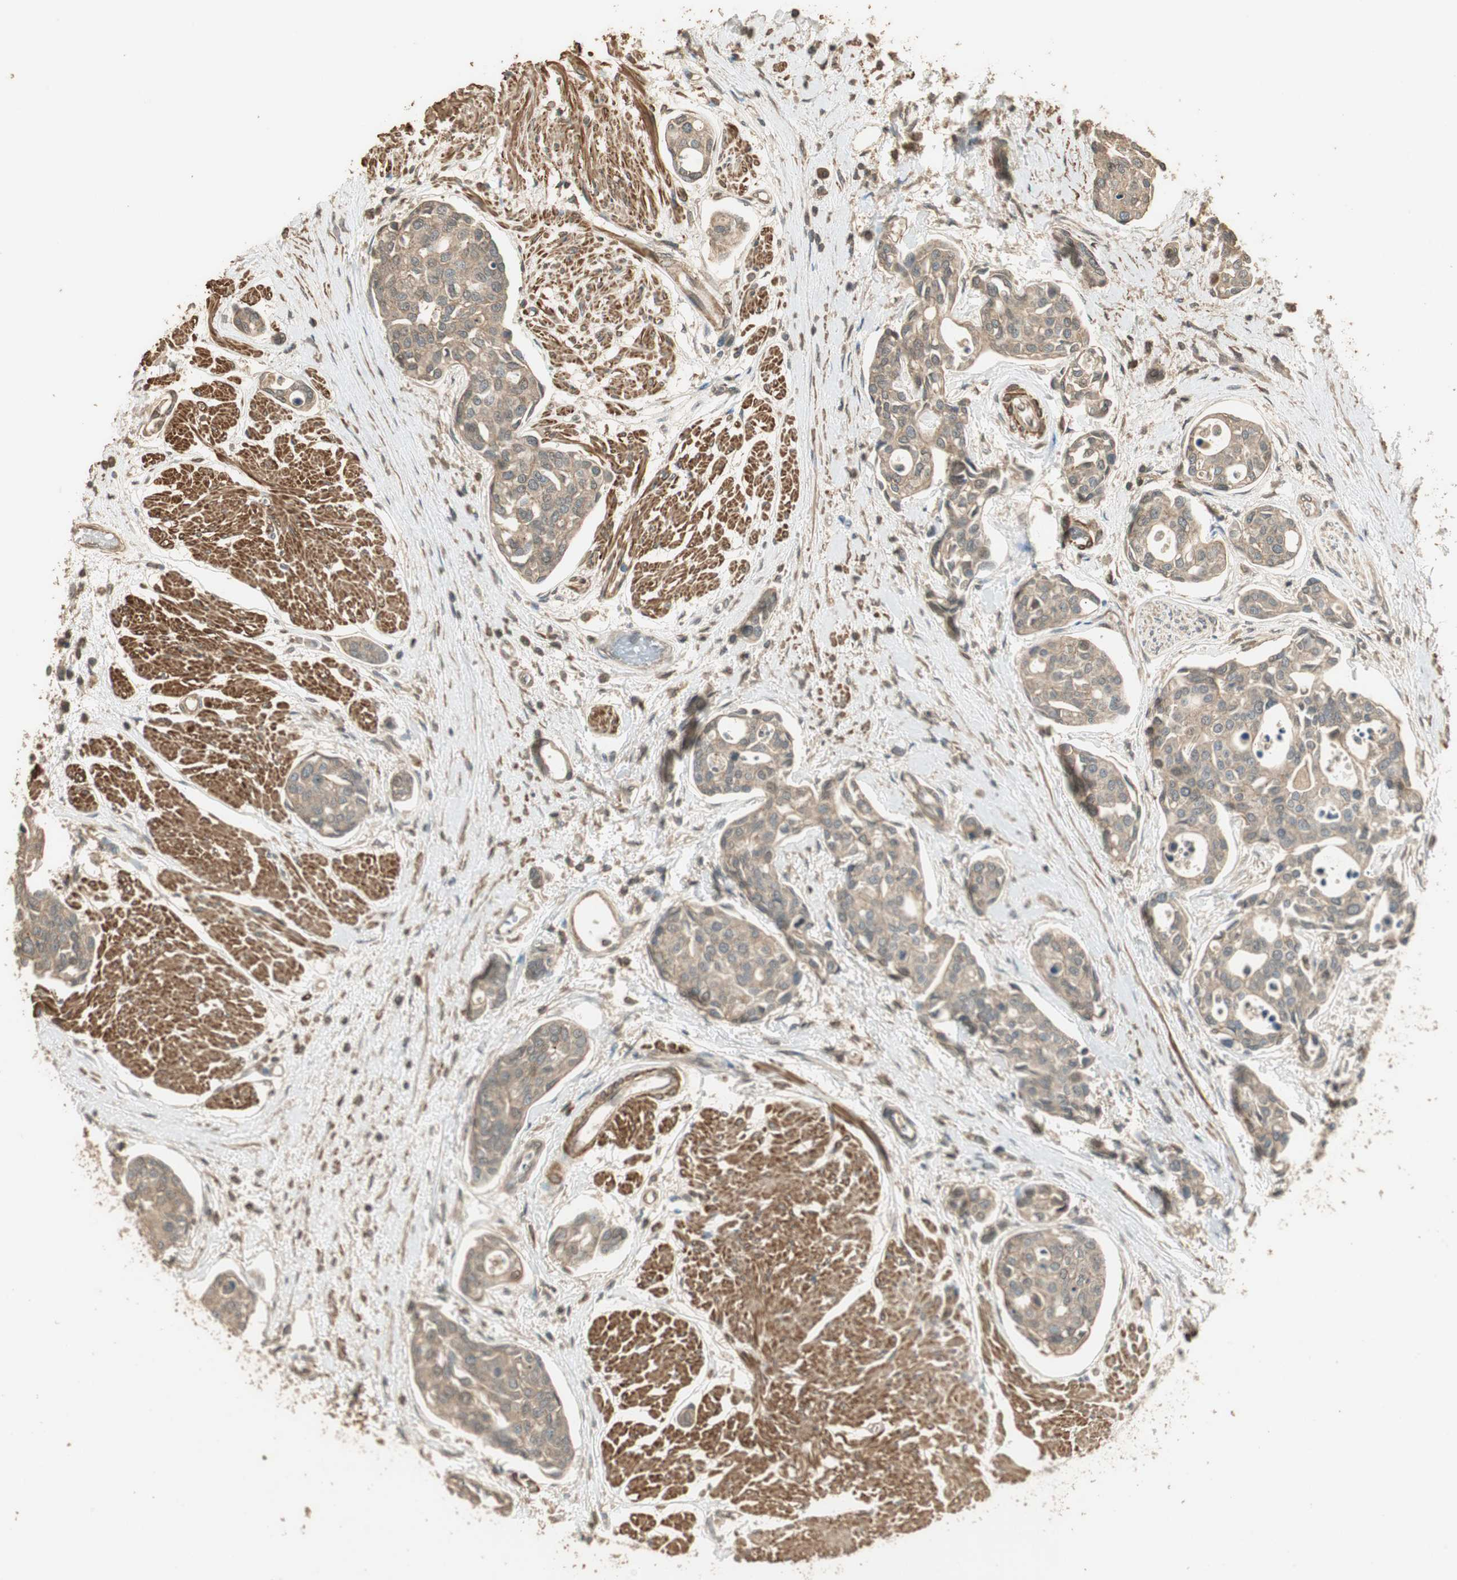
{"staining": {"intensity": "weak", "quantity": ">75%", "location": "cytoplasmic/membranous"}, "tissue": "urothelial cancer", "cell_type": "Tumor cells", "image_type": "cancer", "snomed": [{"axis": "morphology", "description": "Urothelial carcinoma, High grade"}, {"axis": "topography", "description": "Urinary bladder"}], "caption": "IHC micrograph of urothelial cancer stained for a protein (brown), which demonstrates low levels of weak cytoplasmic/membranous staining in approximately >75% of tumor cells.", "gene": "USP2", "patient": {"sex": "male", "age": 78}}